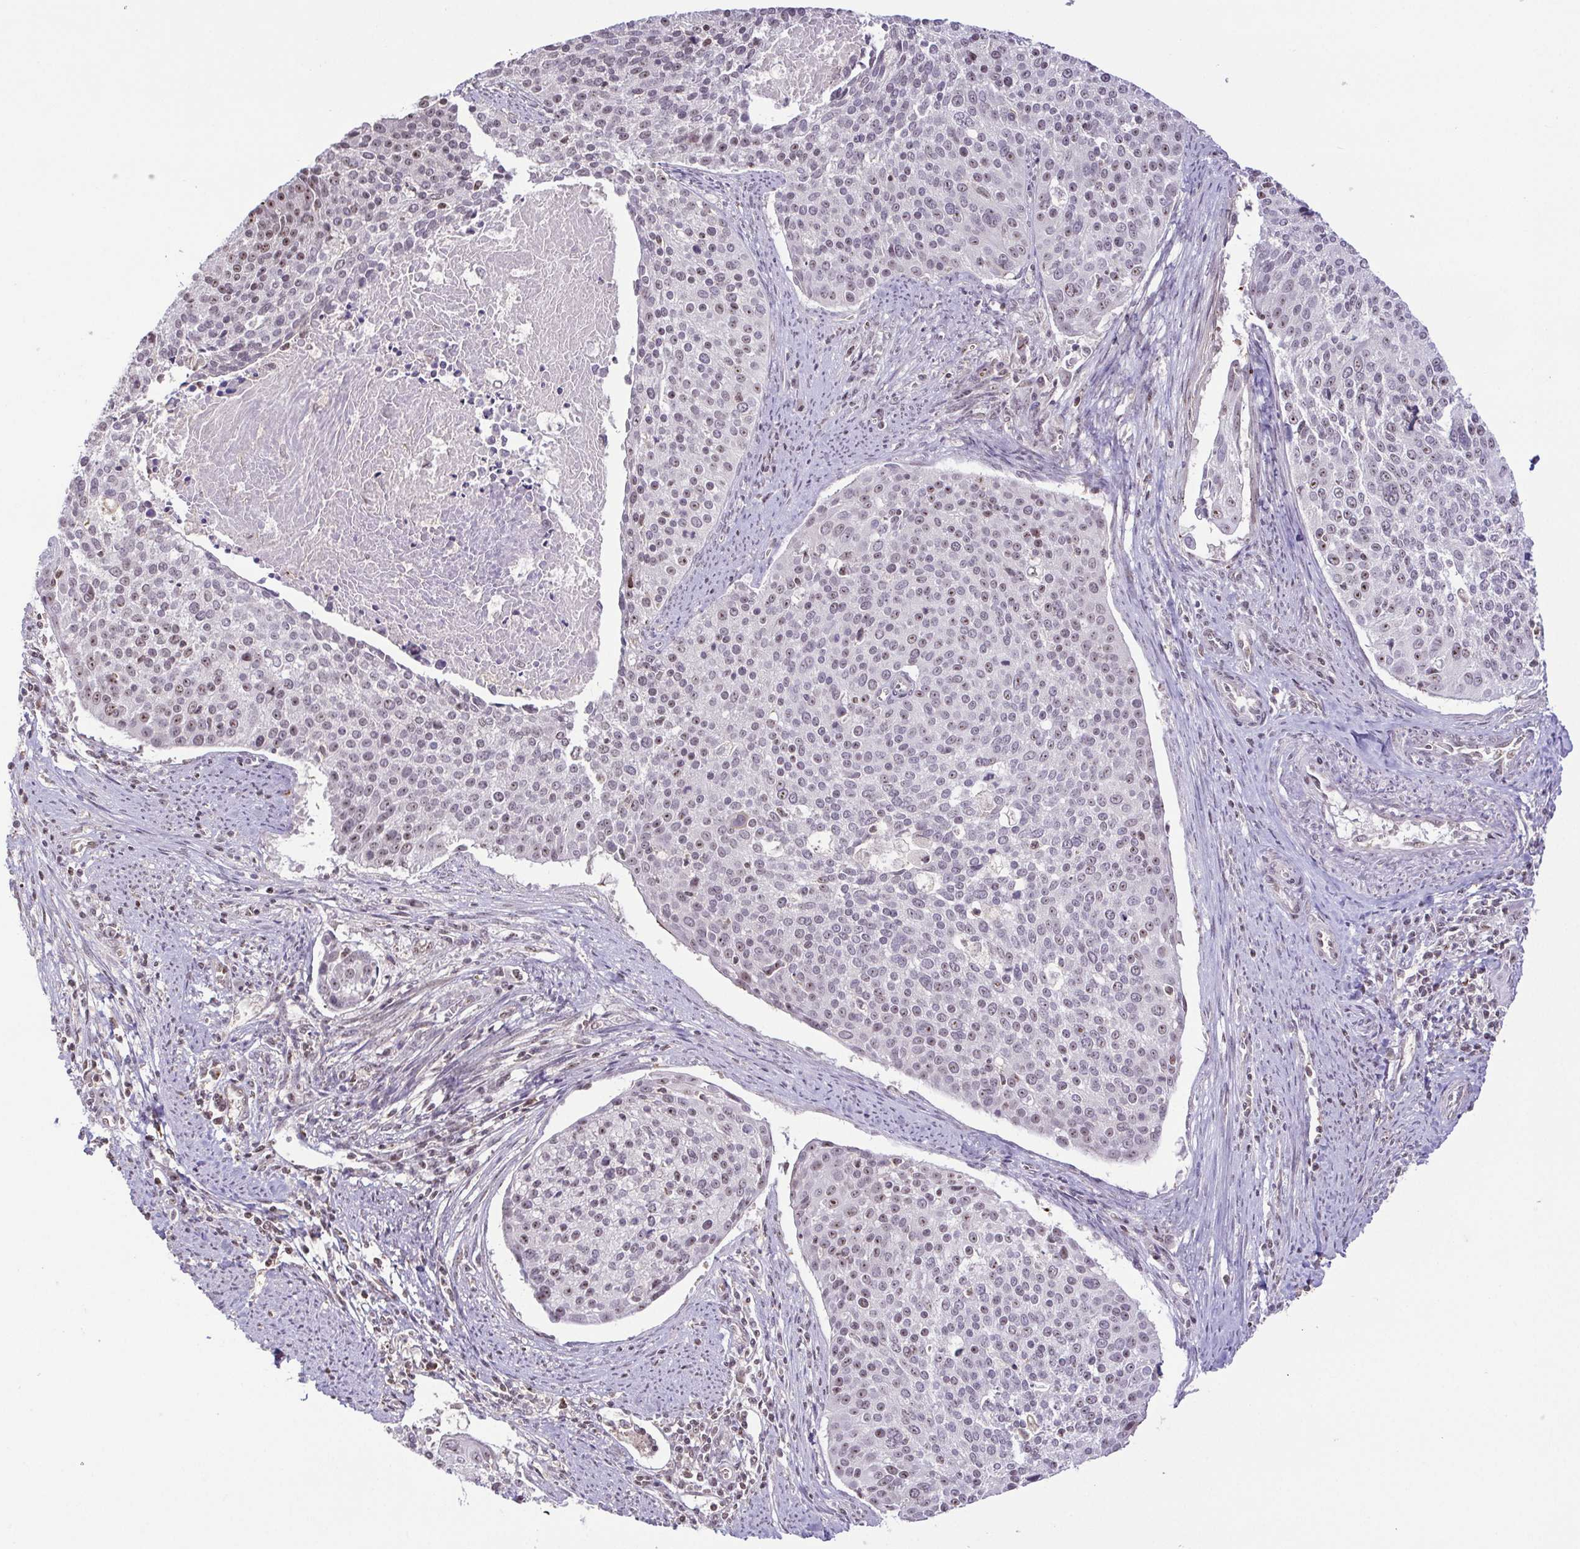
{"staining": {"intensity": "weak", "quantity": "25%-75%", "location": "nuclear"}, "tissue": "cervical cancer", "cell_type": "Tumor cells", "image_type": "cancer", "snomed": [{"axis": "morphology", "description": "Squamous cell carcinoma, NOS"}, {"axis": "topography", "description": "Cervix"}], "caption": "Cervical squamous cell carcinoma was stained to show a protein in brown. There is low levels of weak nuclear expression in approximately 25%-75% of tumor cells.", "gene": "RSL24D1", "patient": {"sex": "female", "age": 39}}